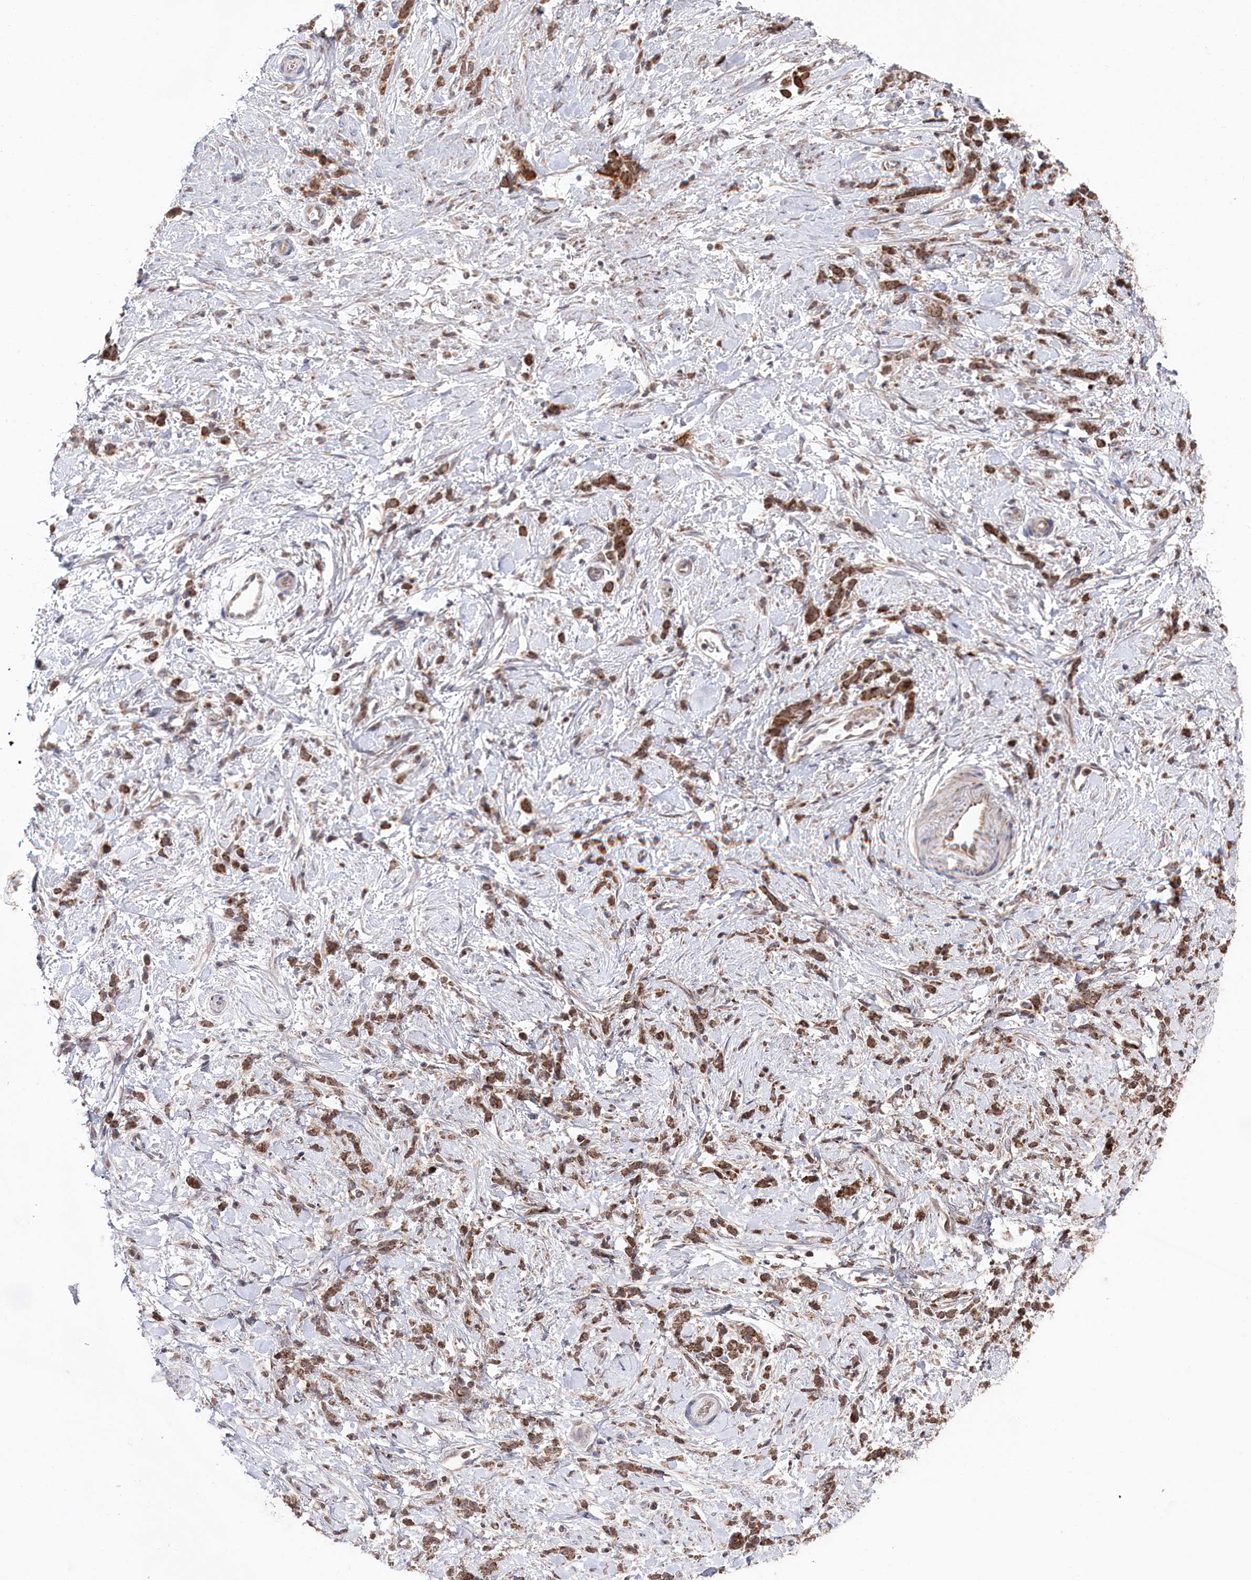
{"staining": {"intensity": "moderate", "quantity": ">75%", "location": "cytoplasmic/membranous"}, "tissue": "stomach cancer", "cell_type": "Tumor cells", "image_type": "cancer", "snomed": [{"axis": "morphology", "description": "Adenocarcinoma, NOS"}, {"axis": "topography", "description": "Stomach"}], "caption": "Immunohistochemistry photomicrograph of neoplastic tissue: human stomach adenocarcinoma stained using immunohistochemistry (IHC) demonstrates medium levels of moderate protein expression localized specifically in the cytoplasmic/membranous of tumor cells, appearing as a cytoplasmic/membranous brown color.", "gene": "WAPL", "patient": {"sex": "female", "age": 60}}